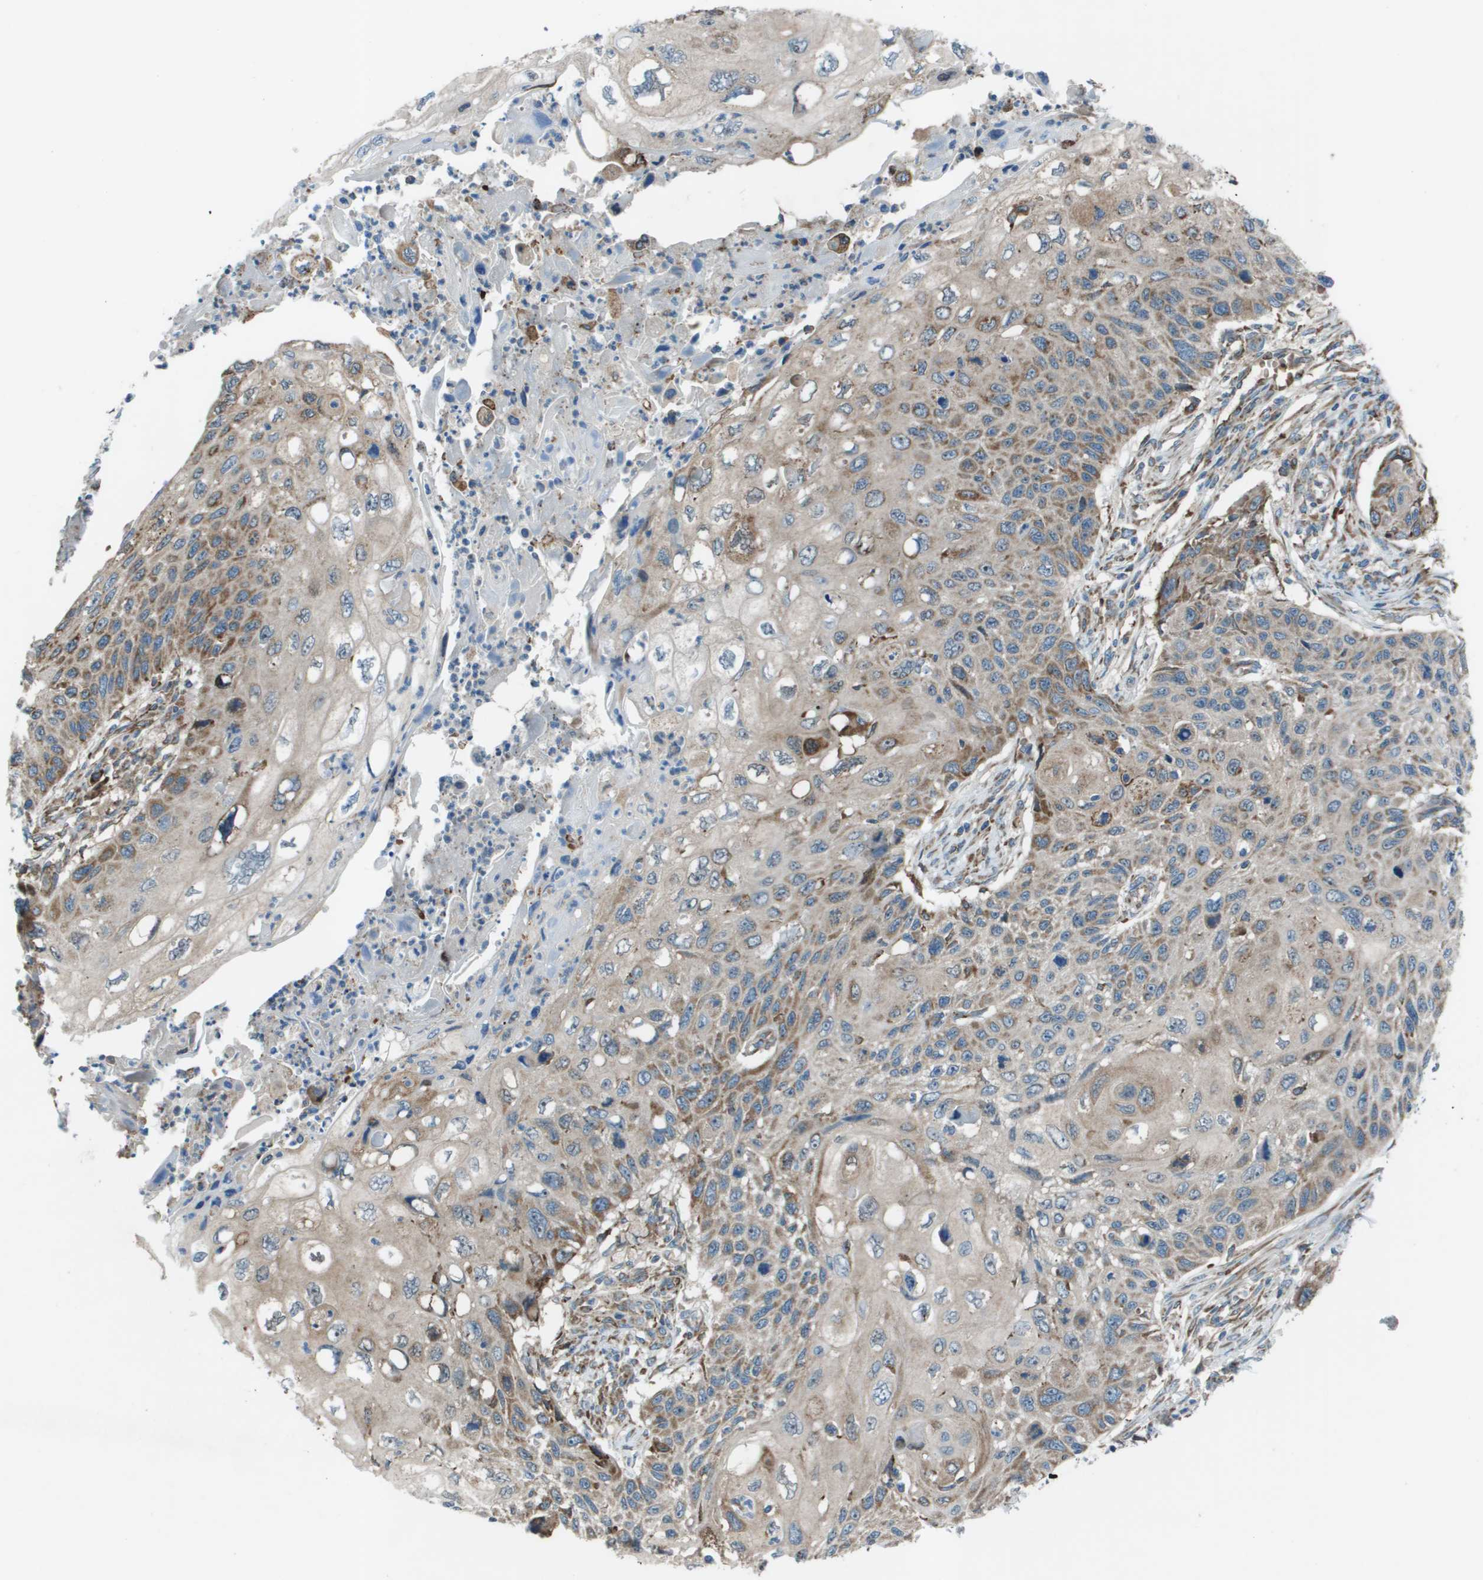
{"staining": {"intensity": "moderate", "quantity": "<25%", "location": "cytoplasmic/membranous"}, "tissue": "cervical cancer", "cell_type": "Tumor cells", "image_type": "cancer", "snomed": [{"axis": "morphology", "description": "Squamous cell carcinoma, NOS"}, {"axis": "topography", "description": "Cervix"}], "caption": "Immunohistochemical staining of cervical squamous cell carcinoma demonstrates moderate cytoplasmic/membranous protein staining in approximately <25% of tumor cells. The protein of interest is shown in brown color, while the nuclei are stained blue.", "gene": "UTS2", "patient": {"sex": "female", "age": 70}}